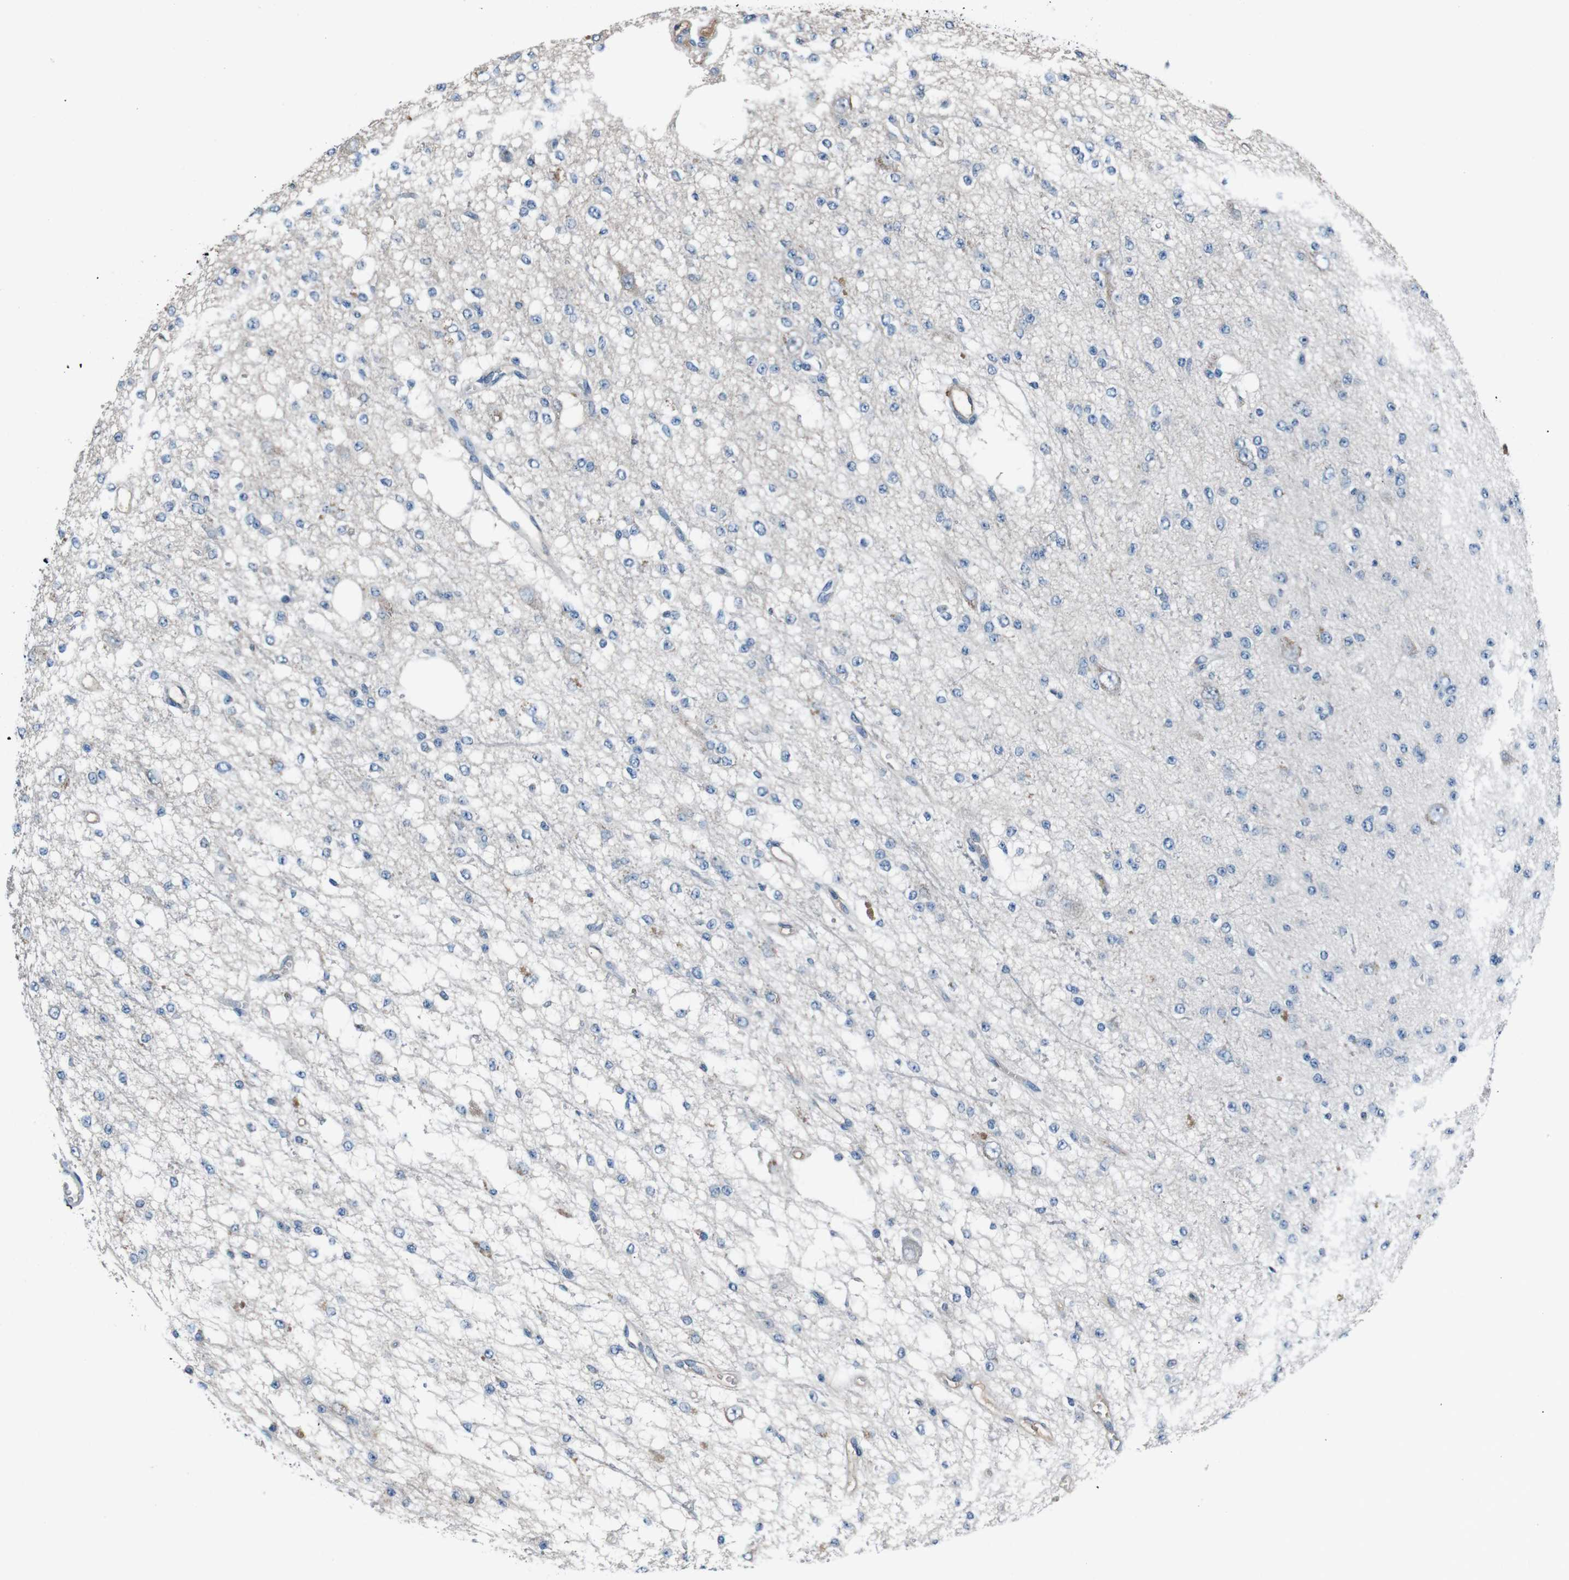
{"staining": {"intensity": "weak", "quantity": "<25%", "location": "cytoplasmic/membranous"}, "tissue": "glioma", "cell_type": "Tumor cells", "image_type": "cancer", "snomed": [{"axis": "morphology", "description": "Glioma, malignant, Low grade"}, {"axis": "topography", "description": "Brain"}], "caption": "Glioma stained for a protein using immunohistochemistry (IHC) shows no expression tumor cells.", "gene": "LEP", "patient": {"sex": "male", "age": 38}}